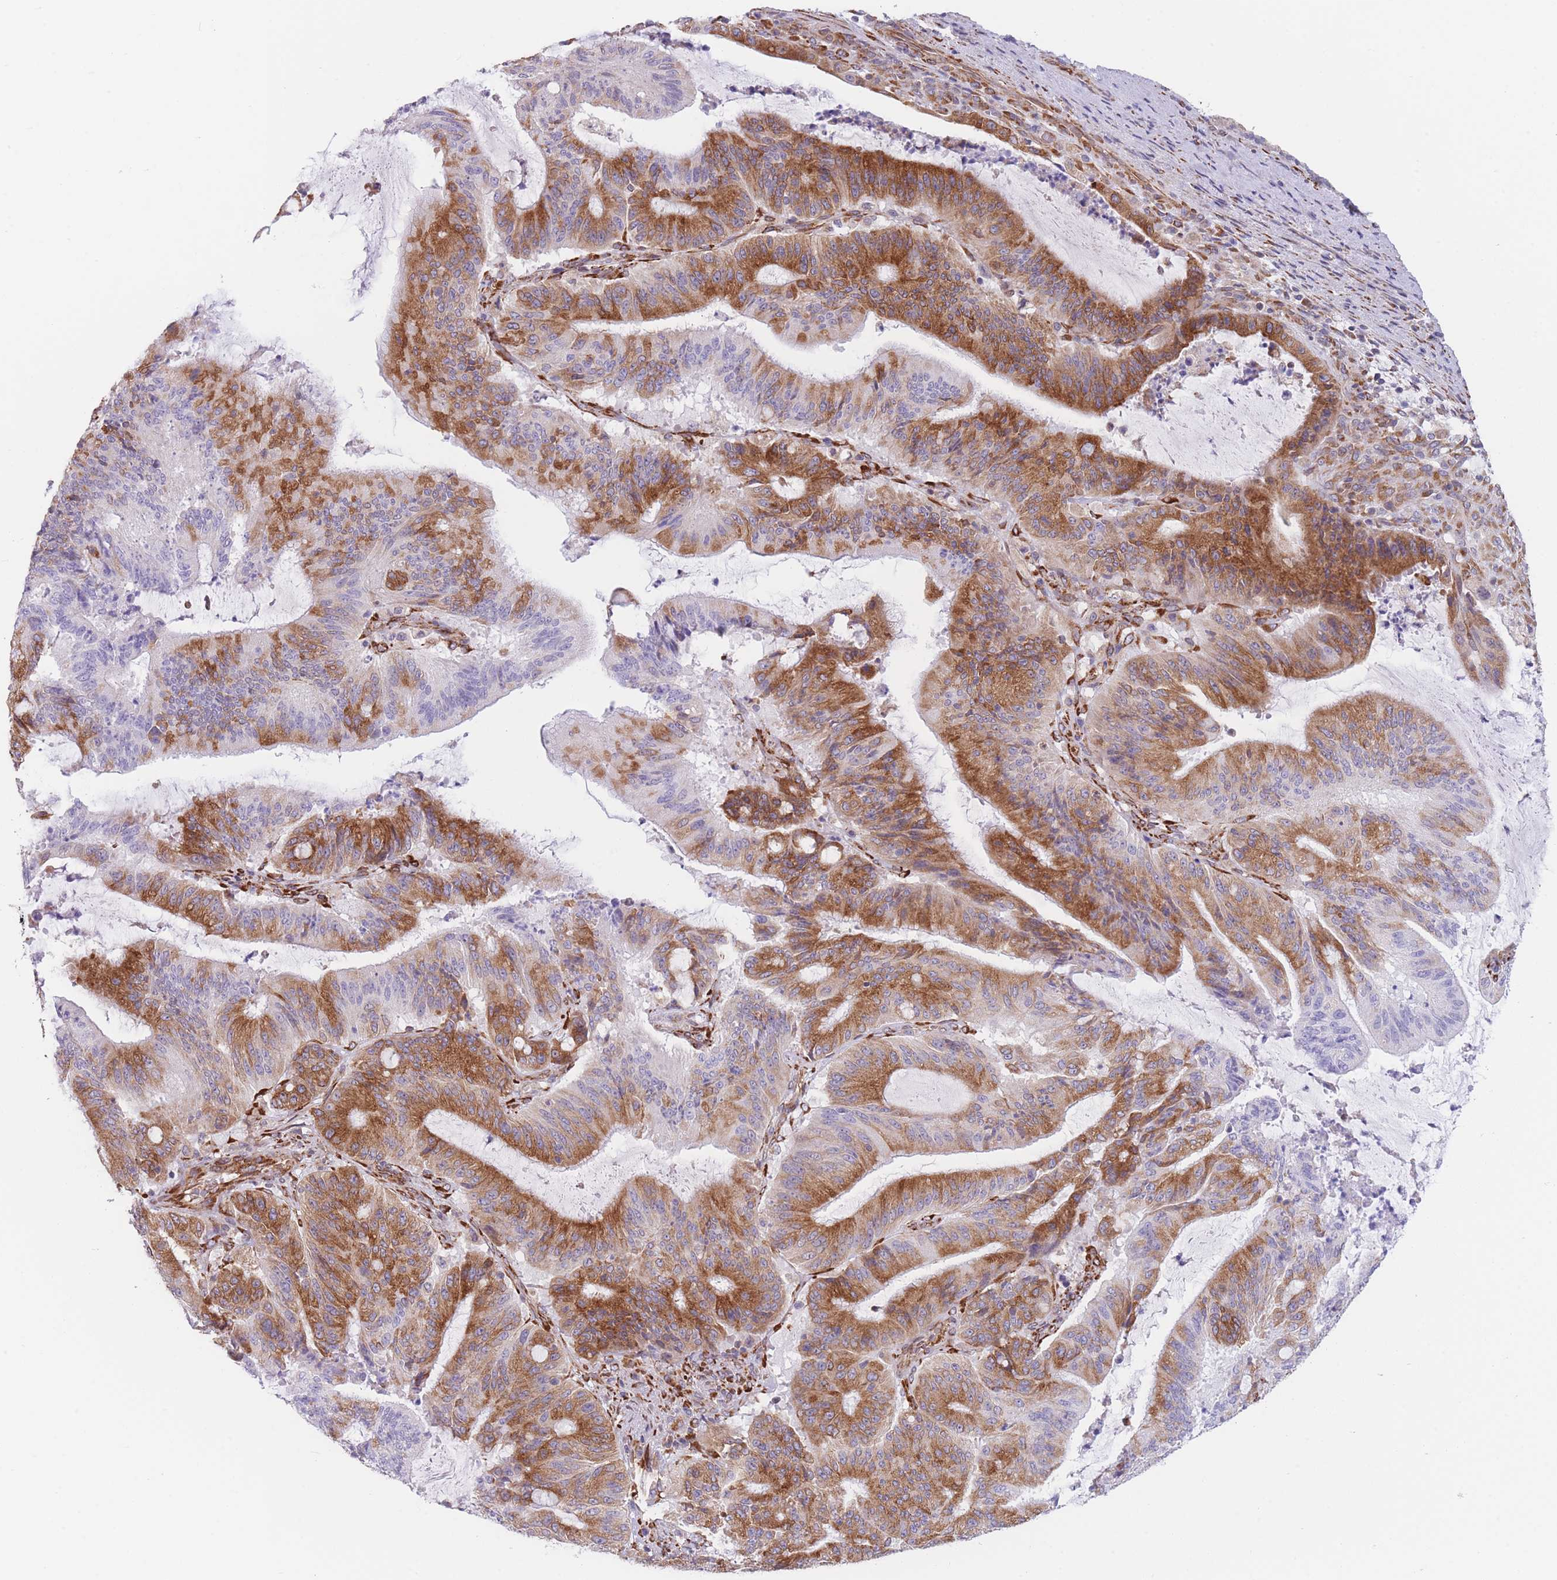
{"staining": {"intensity": "strong", "quantity": "25%-75%", "location": "cytoplasmic/membranous"}, "tissue": "liver cancer", "cell_type": "Tumor cells", "image_type": "cancer", "snomed": [{"axis": "morphology", "description": "Normal tissue, NOS"}, {"axis": "morphology", "description": "Cholangiocarcinoma"}, {"axis": "topography", "description": "Liver"}, {"axis": "topography", "description": "Peripheral nerve tissue"}], "caption": "Tumor cells show high levels of strong cytoplasmic/membranous expression in about 25%-75% of cells in liver cancer. Immunohistochemistry (ihc) stains the protein in brown and the nuclei are stained blue.", "gene": "AK9", "patient": {"sex": "female", "age": 73}}